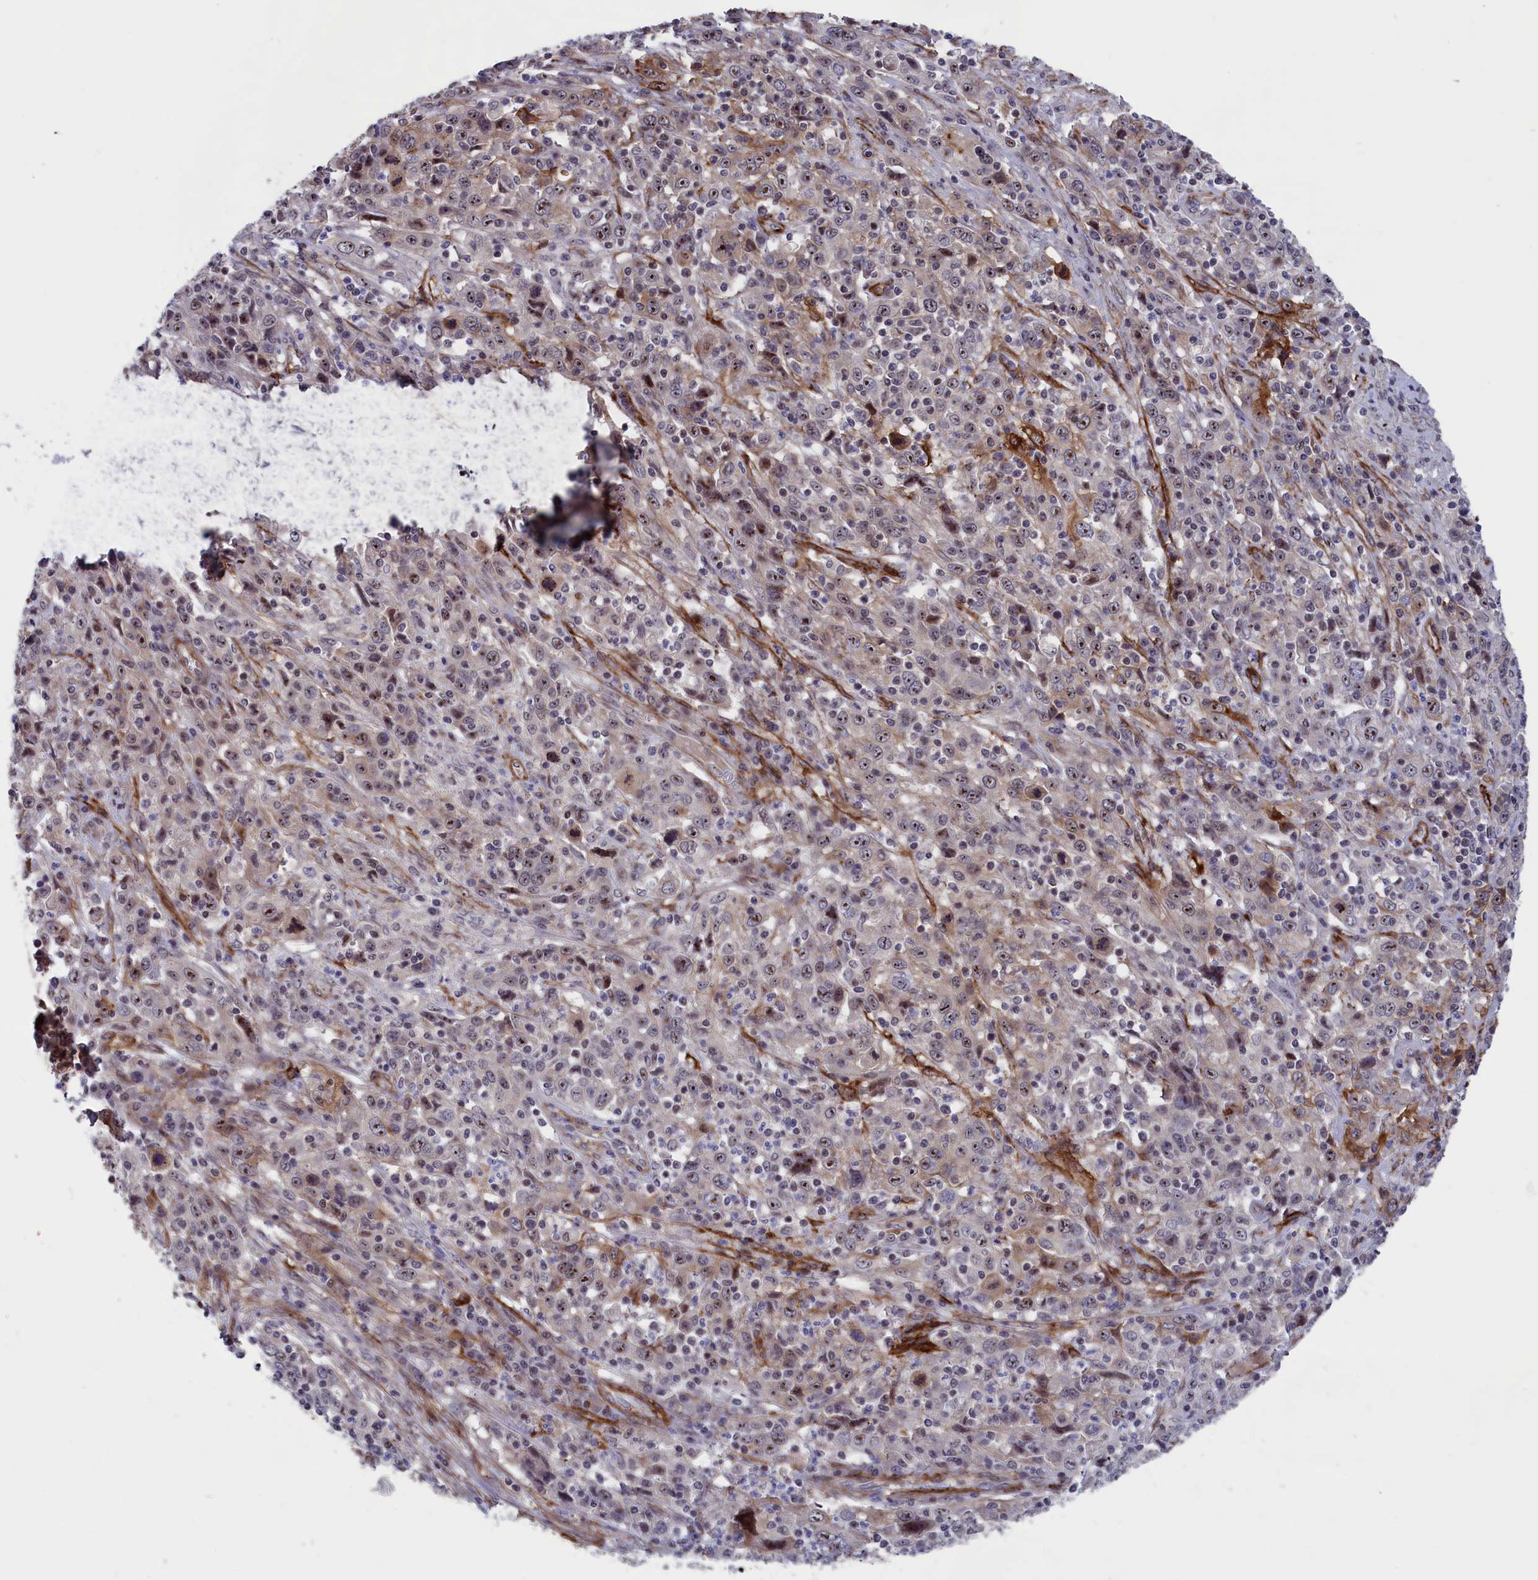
{"staining": {"intensity": "moderate", "quantity": "25%-75%", "location": "nuclear"}, "tissue": "cervical cancer", "cell_type": "Tumor cells", "image_type": "cancer", "snomed": [{"axis": "morphology", "description": "Squamous cell carcinoma, NOS"}, {"axis": "topography", "description": "Cervix"}], "caption": "Immunohistochemistry staining of cervical cancer (squamous cell carcinoma), which shows medium levels of moderate nuclear expression in about 25%-75% of tumor cells indicating moderate nuclear protein staining. The staining was performed using DAB (3,3'-diaminobenzidine) (brown) for protein detection and nuclei were counterstained in hematoxylin (blue).", "gene": "PPAN", "patient": {"sex": "female", "age": 46}}